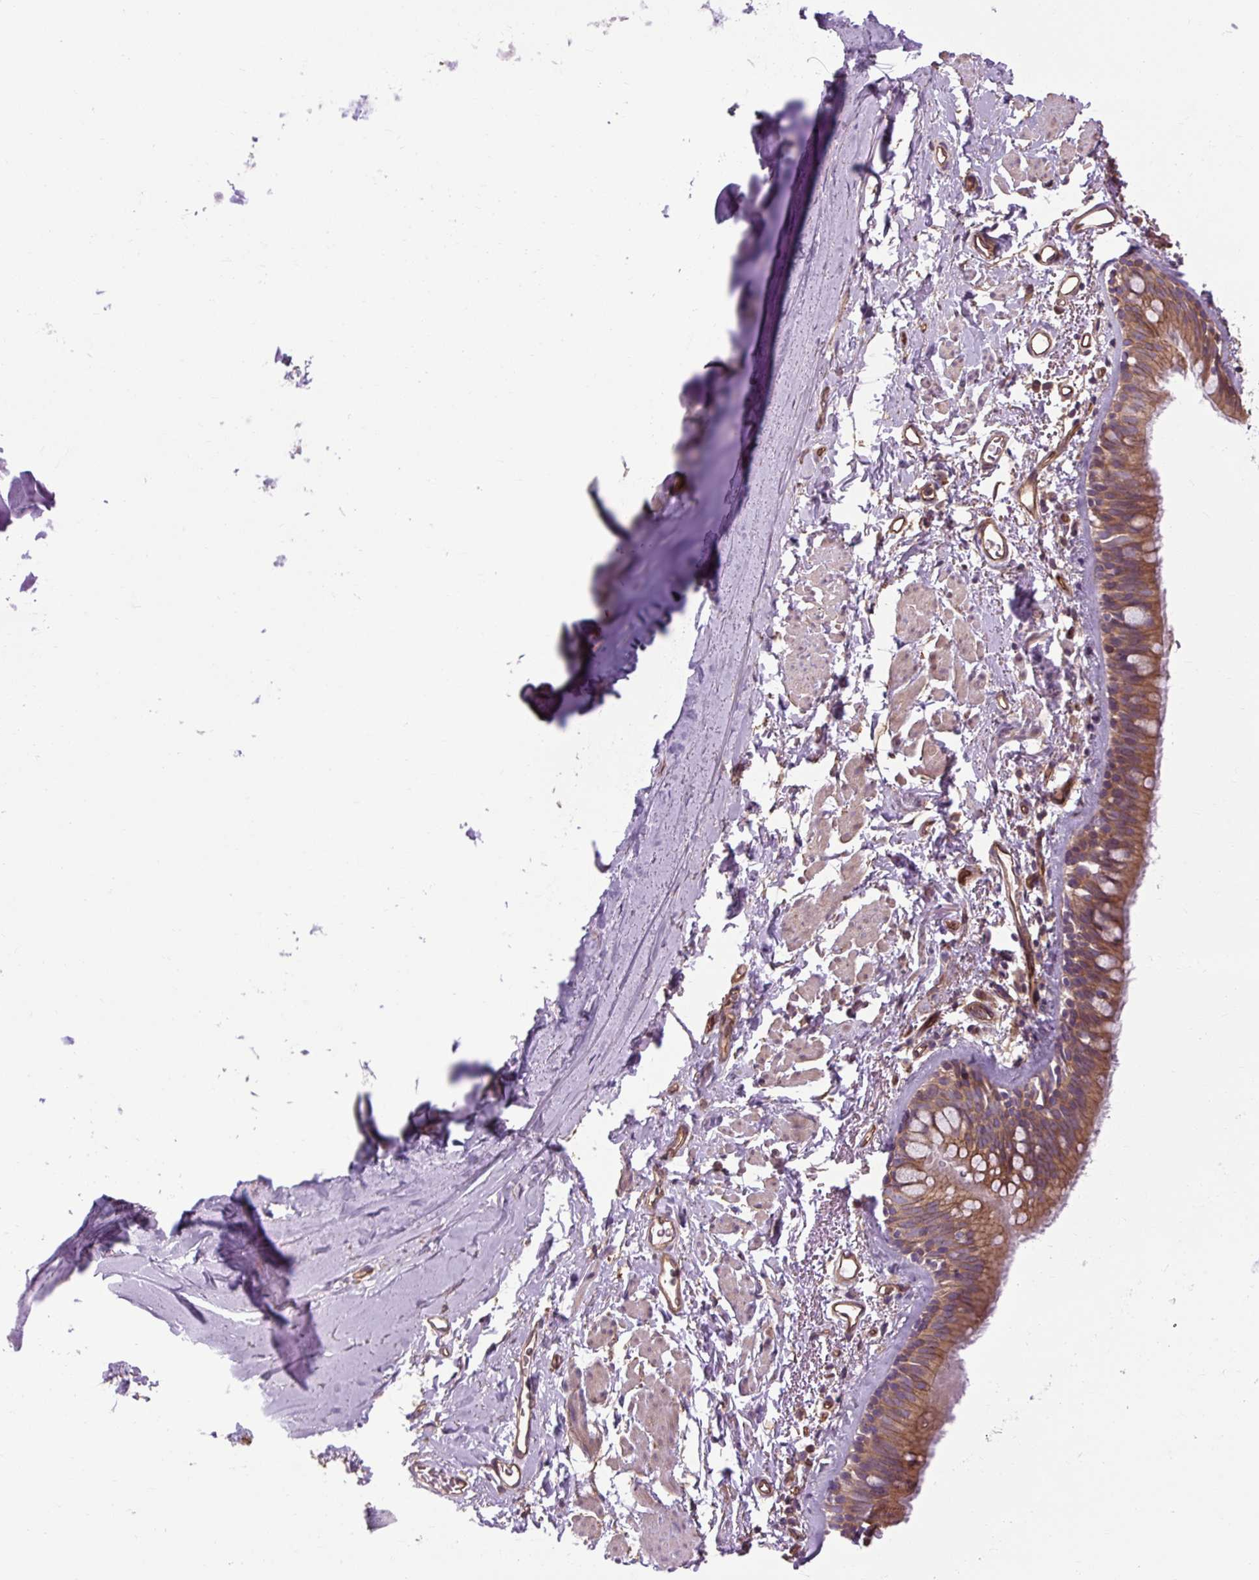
{"staining": {"intensity": "moderate", "quantity": ">75%", "location": "cytoplasmic/membranous"}, "tissue": "bronchus", "cell_type": "Respiratory epithelial cells", "image_type": "normal", "snomed": [{"axis": "morphology", "description": "Normal tissue, NOS"}, {"axis": "topography", "description": "Bronchus"}], "caption": "The micrograph reveals immunohistochemical staining of normal bronchus. There is moderate cytoplasmic/membranous positivity is appreciated in about >75% of respiratory epithelial cells.", "gene": "CCDC93", "patient": {"sex": "male", "age": 67}}